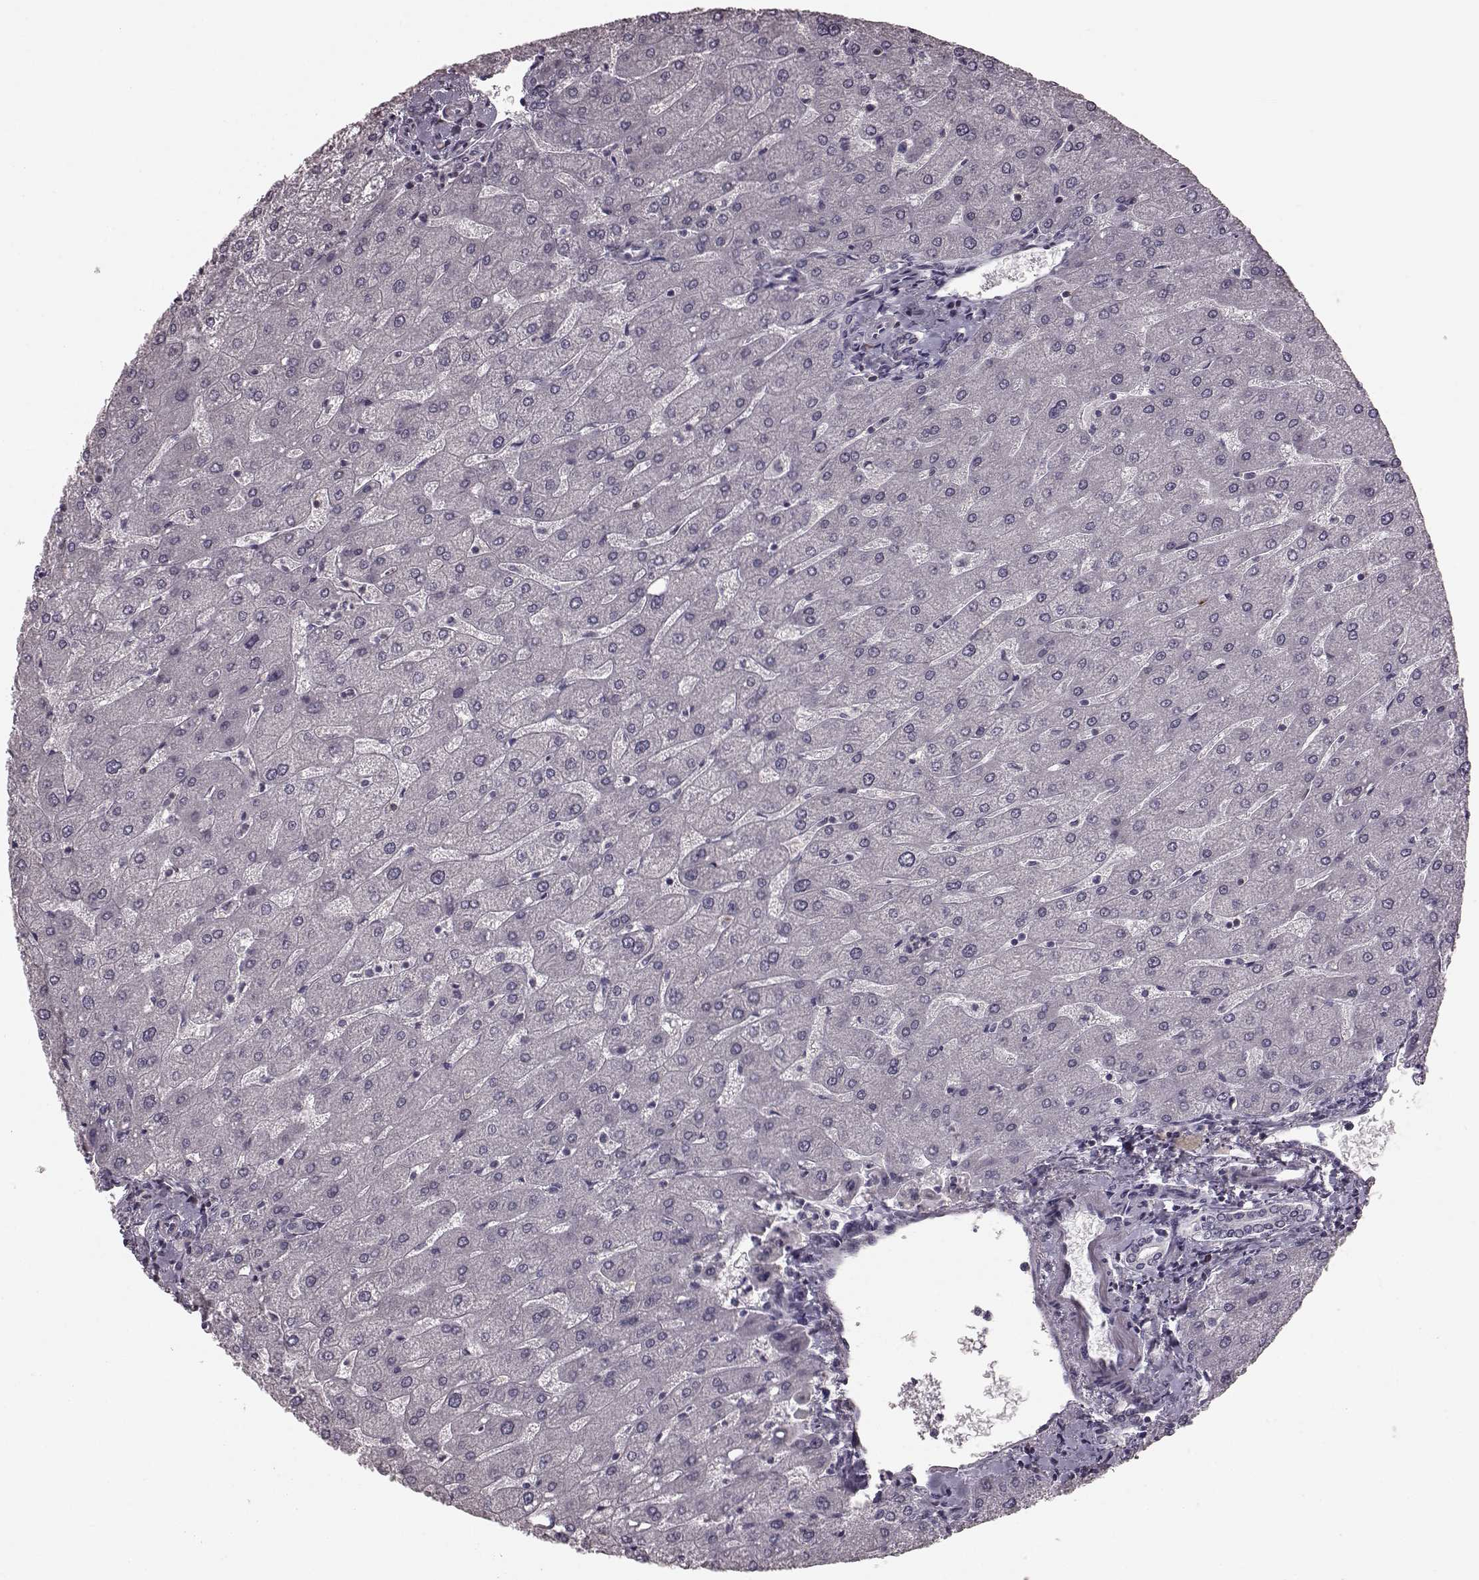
{"staining": {"intensity": "negative", "quantity": "none", "location": "none"}, "tissue": "liver", "cell_type": "Cholangiocytes", "image_type": "normal", "snomed": [{"axis": "morphology", "description": "Normal tissue, NOS"}, {"axis": "topography", "description": "Liver"}], "caption": "DAB (3,3'-diaminobenzidine) immunohistochemical staining of benign liver reveals no significant staining in cholangiocytes.", "gene": "CD28", "patient": {"sex": "male", "age": 67}}